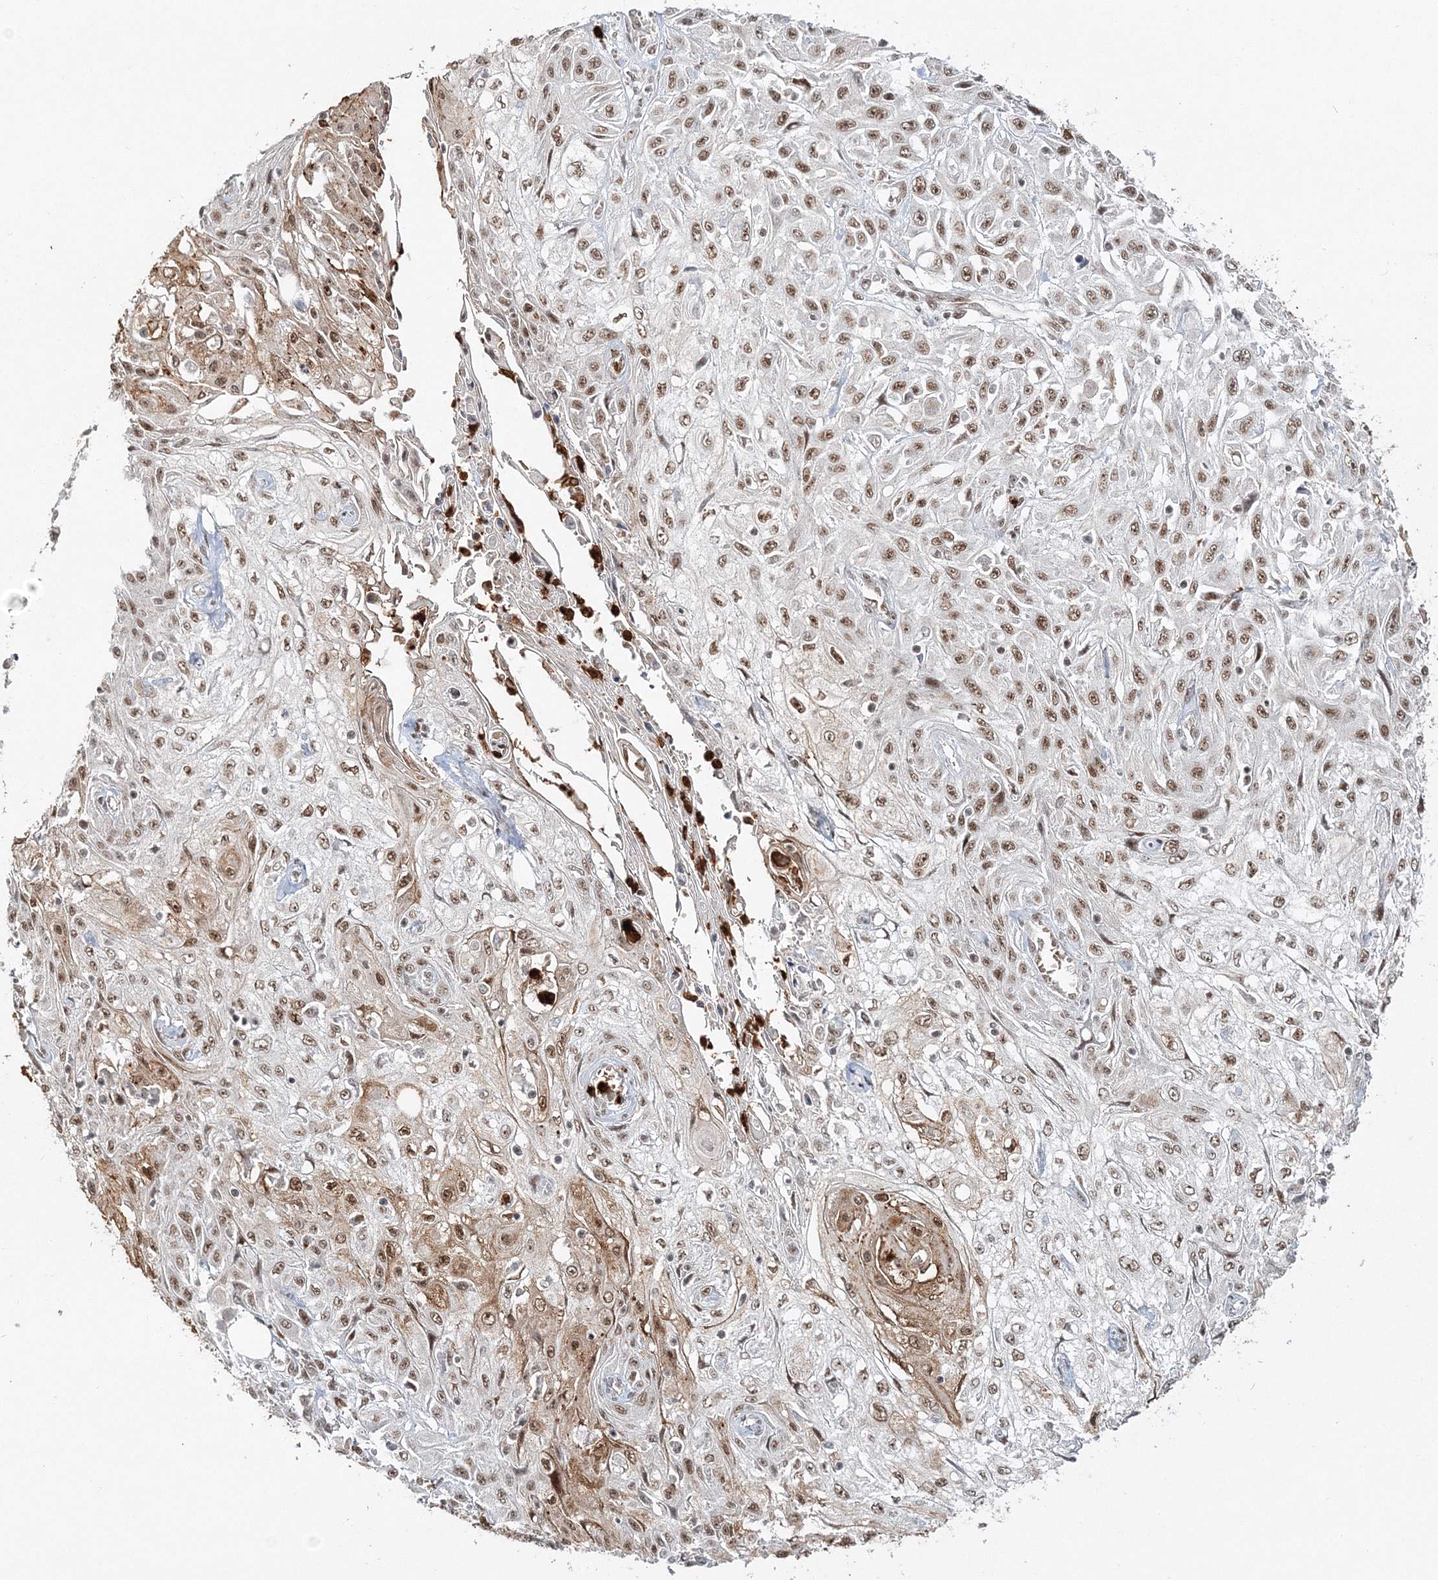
{"staining": {"intensity": "moderate", "quantity": ">75%", "location": "cytoplasmic/membranous,nuclear"}, "tissue": "skin cancer", "cell_type": "Tumor cells", "image_type": "cancer", "snomed": [{"axis": "morphology", "description": "Squamous cell carcinoma, NOS"}, {"axis": "morphology", "description": "Squamous cell carcinoma, metastatic, NOS"}, {"axis": "topography", "description": "Skin"}, {"axis": "topography", "description": "Lymph node"}], "caption": "Immunohistochemical staining of skin cancer reveals moderate cytoplasmic/membranous and nuclear protein expression in approximately >75% of tumor cells.", "gene": "QRICH1", "patient": {"sex": "male", "age": 75}}